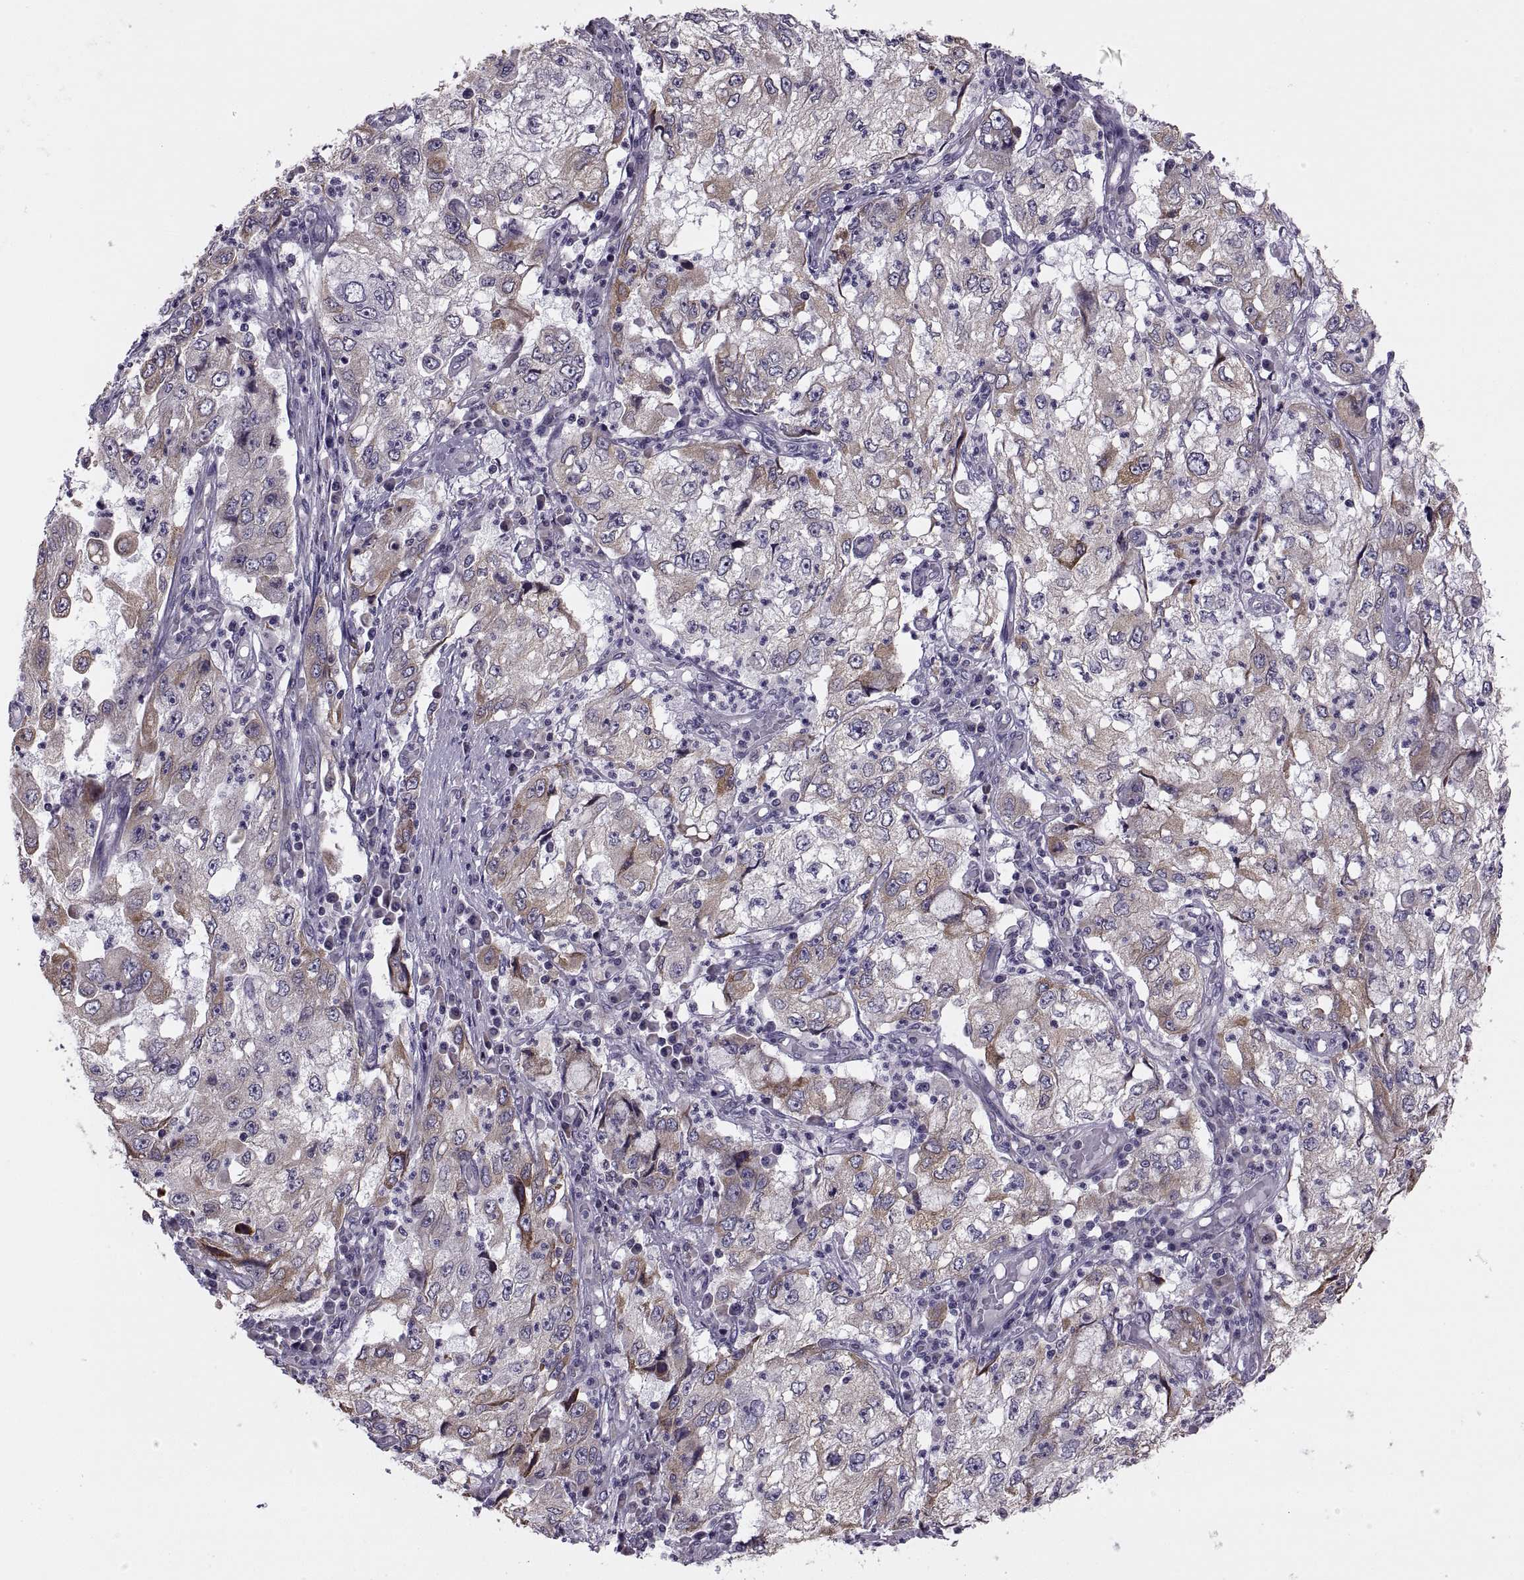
{"staining": {"intensity": "moderate", "quantity": "25%-75%", "location": "cytoplasmic/membranous"}, "tissue": "cervical cancer", "cell_type": "Tumor cells", "image_type": "cancer", "snomed": [{"axis": "morphology", "description": "Squamous cell carcinoma, NOS"}, {"axis": "topography", "description": "Cervix"}], "caption": "IHC image of cervical cancer (squamous cell carcinoma) stained for a protein (brown), which exhibits medium levels of moderate cytoplasmic/membranous expression in approximately 25%-75% of tumor cells.", "gene": "LETM2", "patient": {"sex": "female", "age": 36}}